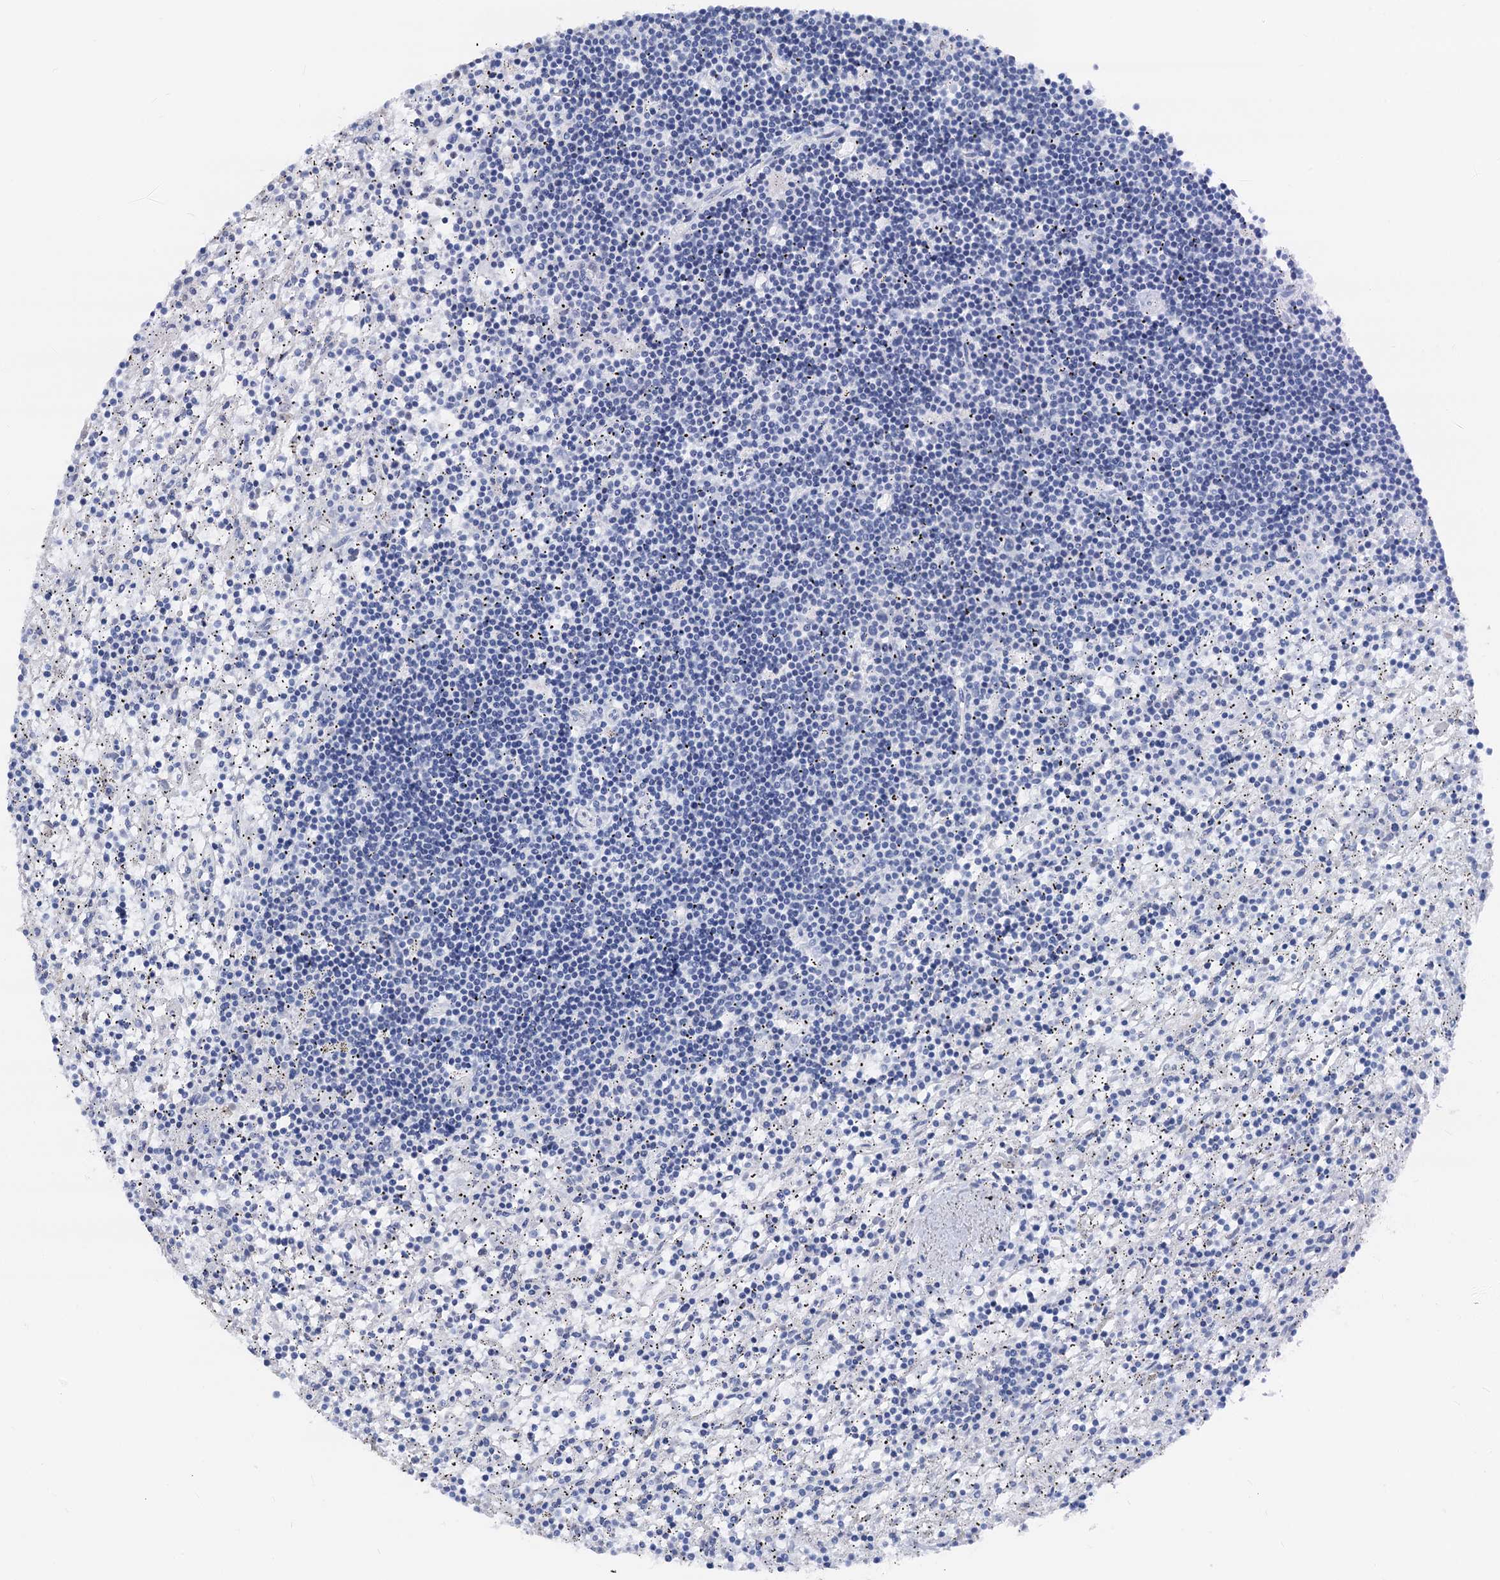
{"staining": {"intensity": "negative", "quantity": "none", "location": "none"}, "tissue": "lymphoma", "cell_type": "Tumor cells", "image_type": "cancer", "snomed": [{"axis": "morphology", "description": "Malignant lymphoma, non-Hodgkin's type, Low grade"}, {"axis": "topography", "description": "Spleen"}], "caption": "Immunohistochemistry (IHC) image of neoplastic tissue: lymphoma stained with DAB exhibits no significant protein expression in tumor cells.", "gene": "RBP3", "patient": {"sex": "male", "age": 76}}